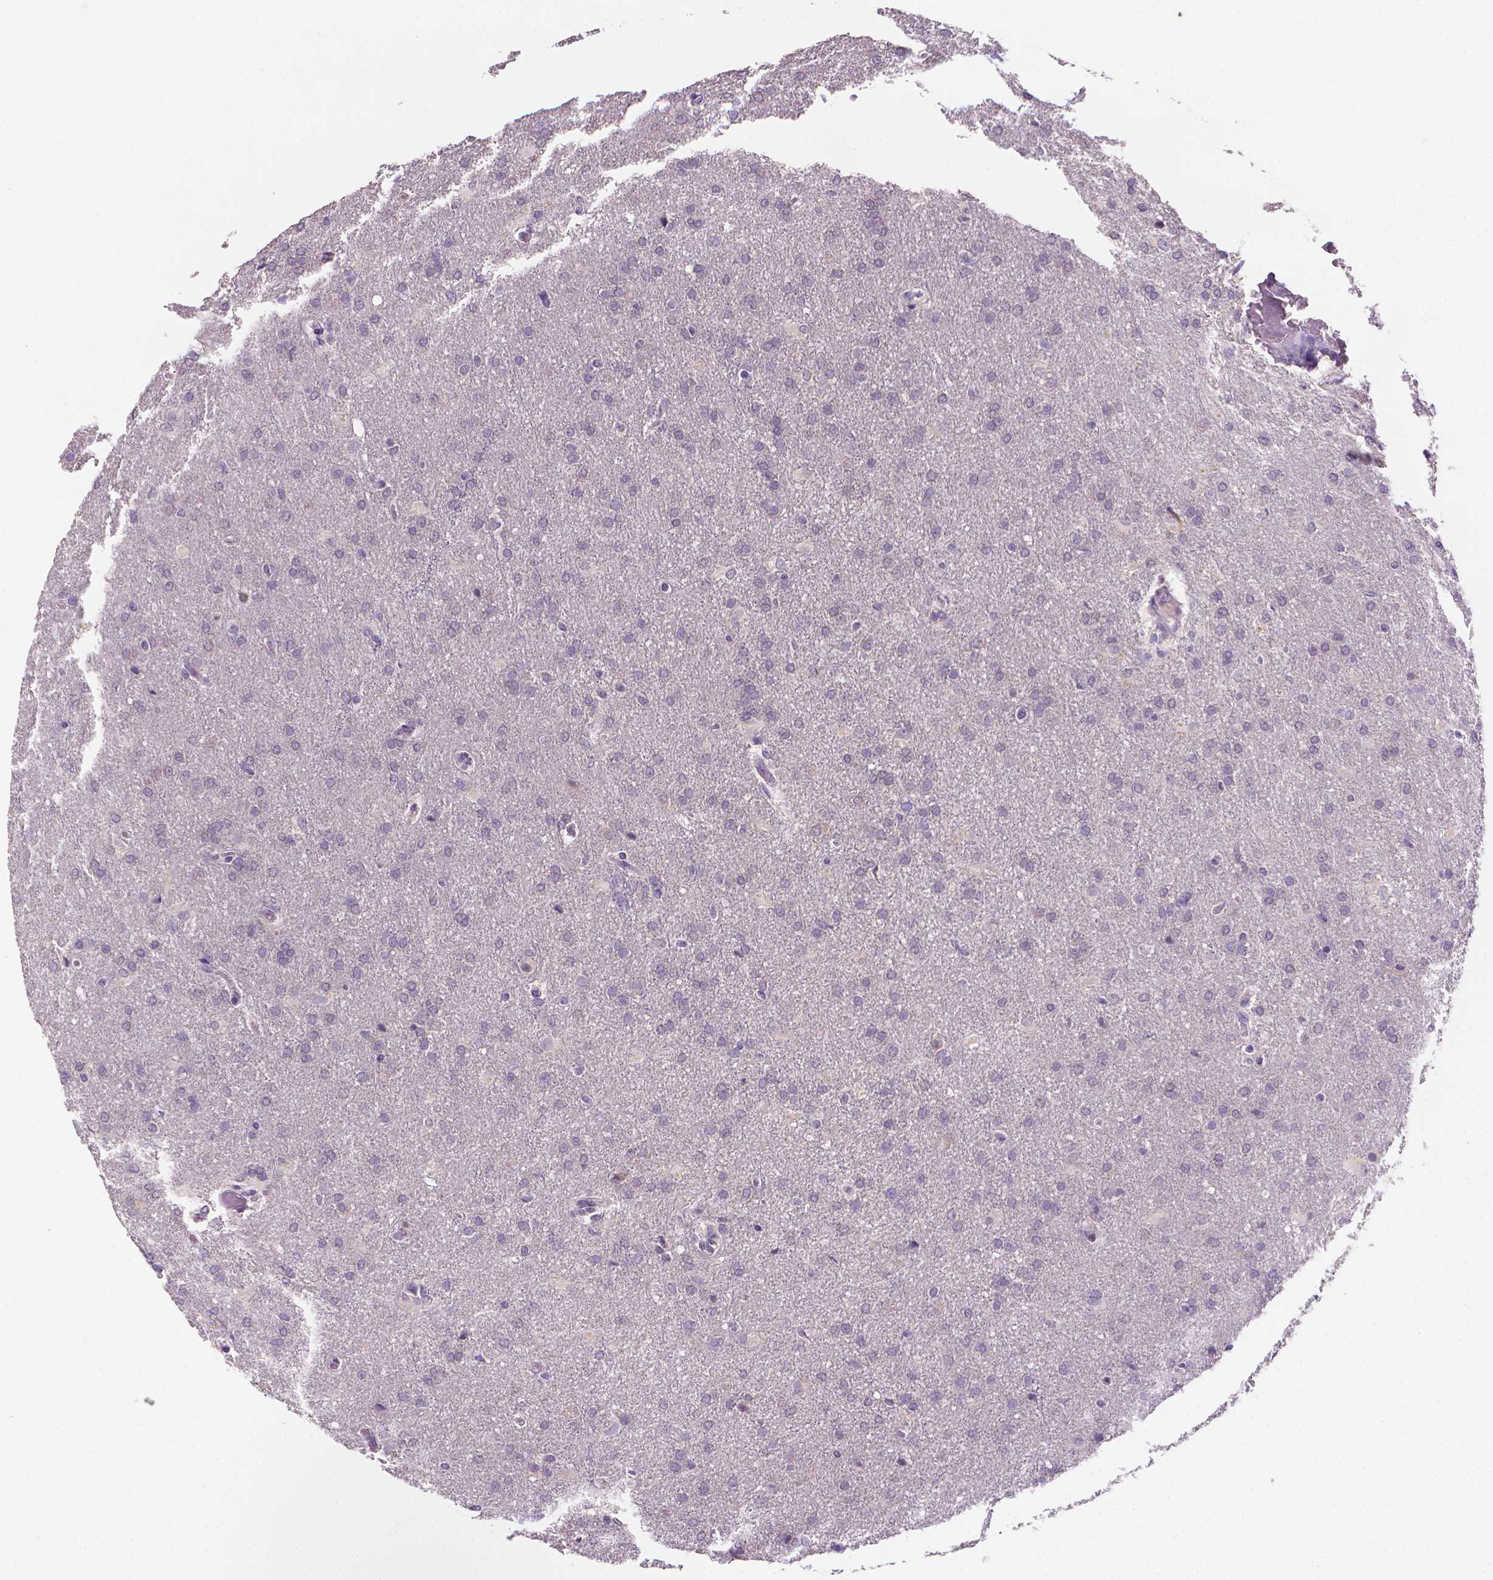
{"staining": {"intensity": "negative", "quantity": "none", "location": "none"}, "tissue": "glioma", "cell_type": "Tumor cells", "image_type": "cancer", "snomed": [{"axis": "morphology", "description": "Glioma, malignant, High grade"}, {"axis": "topography", "description": "Brain"}], "caption": "There is no significant staining in tumor cells of malignant high-grade glioma.", "gene": "FASN", "patient": {"sex": "male", "age": 68}}